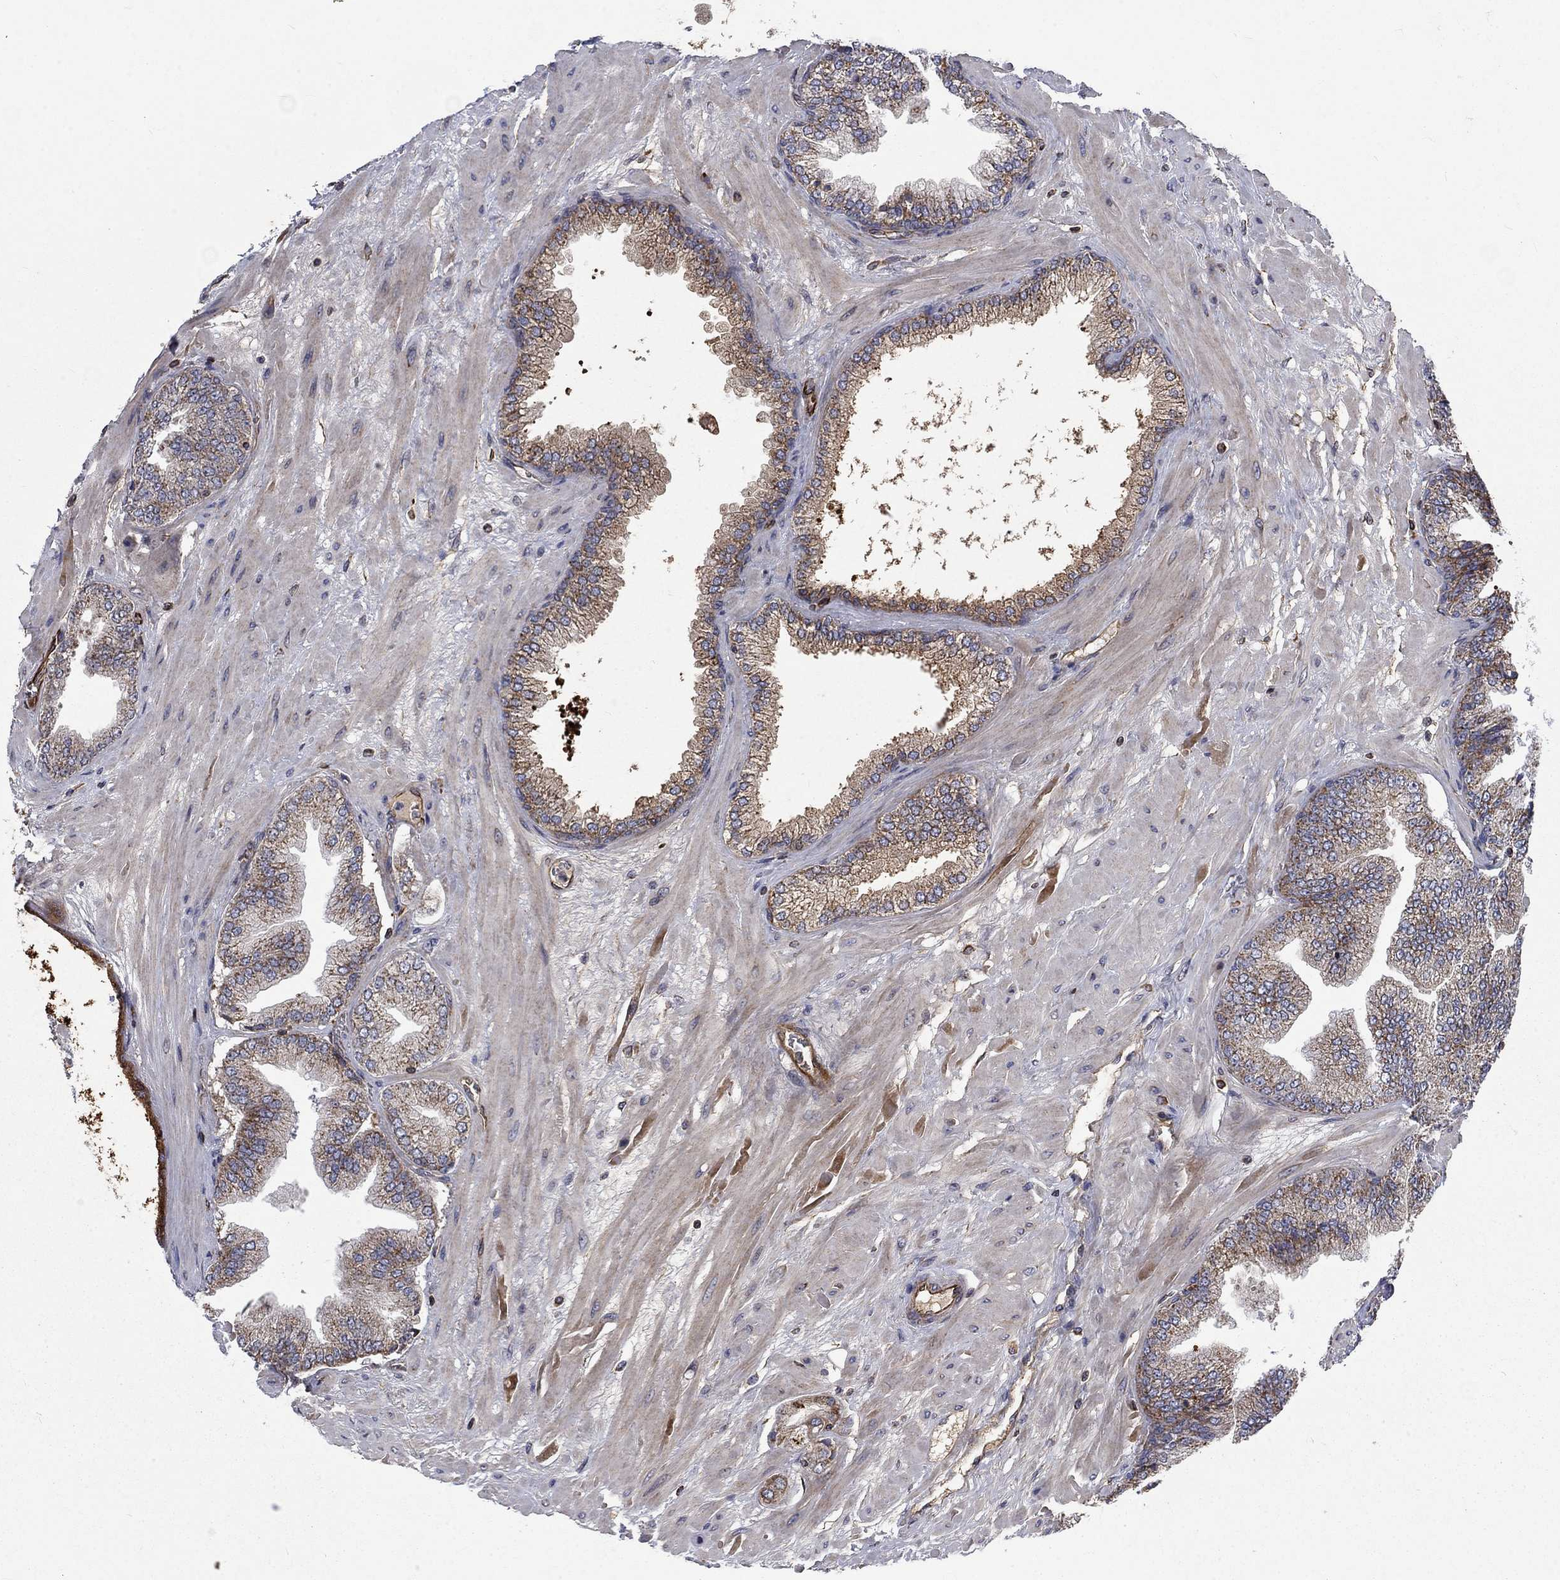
{"staining": {"intensity": "moderate", "quantity": "25%-75%", "location": "cytoplasmic/membranous"}, "tissue": "prostate cancer", "cell_type": "Tumor cells", "image_type": "cancer", "snomed": [{"axis": "morphology", "description": "Adenocarcinoma, Low grade"}, {"axis": "topography", "description": "Prostate"}], "caption": "Protein expression analysis of human prostate low-grade adenocarcinoma reveals moderate cytoplasmic/membranous staining in about 25%-75% of tumor cells.", "gene": "NDUFC1", "patient": {"sex": "male", "age": 72}}